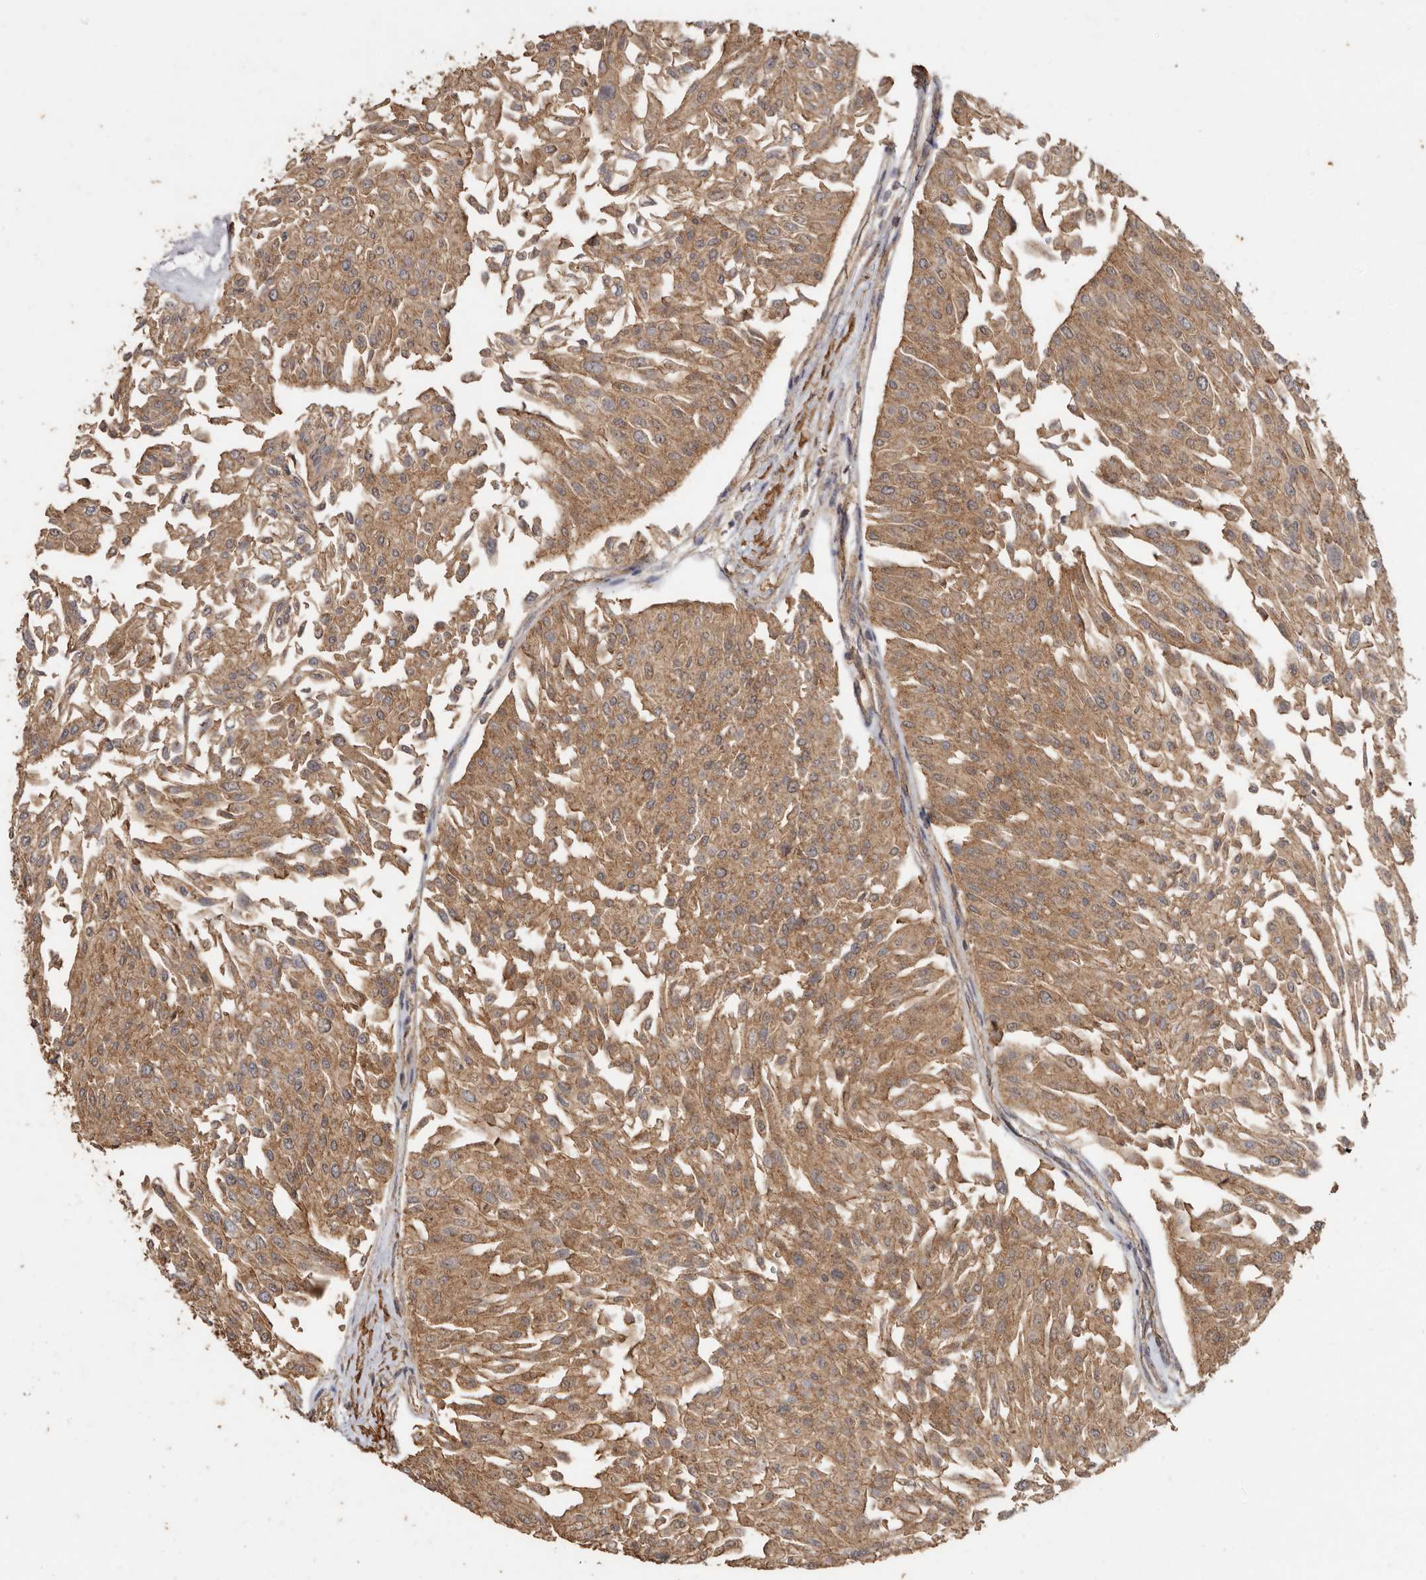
{"staining": {"intensity": "moderate", "quantity": ">75%", "location": "cytoplasmic/membranous"}, "tissue": "urothelial cancer", "cell_type": "Tumor cells", "image_type": "cancer", "snomed": [{"axis": "morphology", "description": "Urothelial carcinoma, Low grade"}, {"axis": "topography", "description": "Urinary bladder"}], "caption": "Low-grade urothelial carcinoma was stained to show a protein in brown. There is medium levels of moderate cytoplasmic/membranous staining in about >75% of tumor cells.", "gene": "RWDD1", "patient": {"sex": "male", "age": 67}}